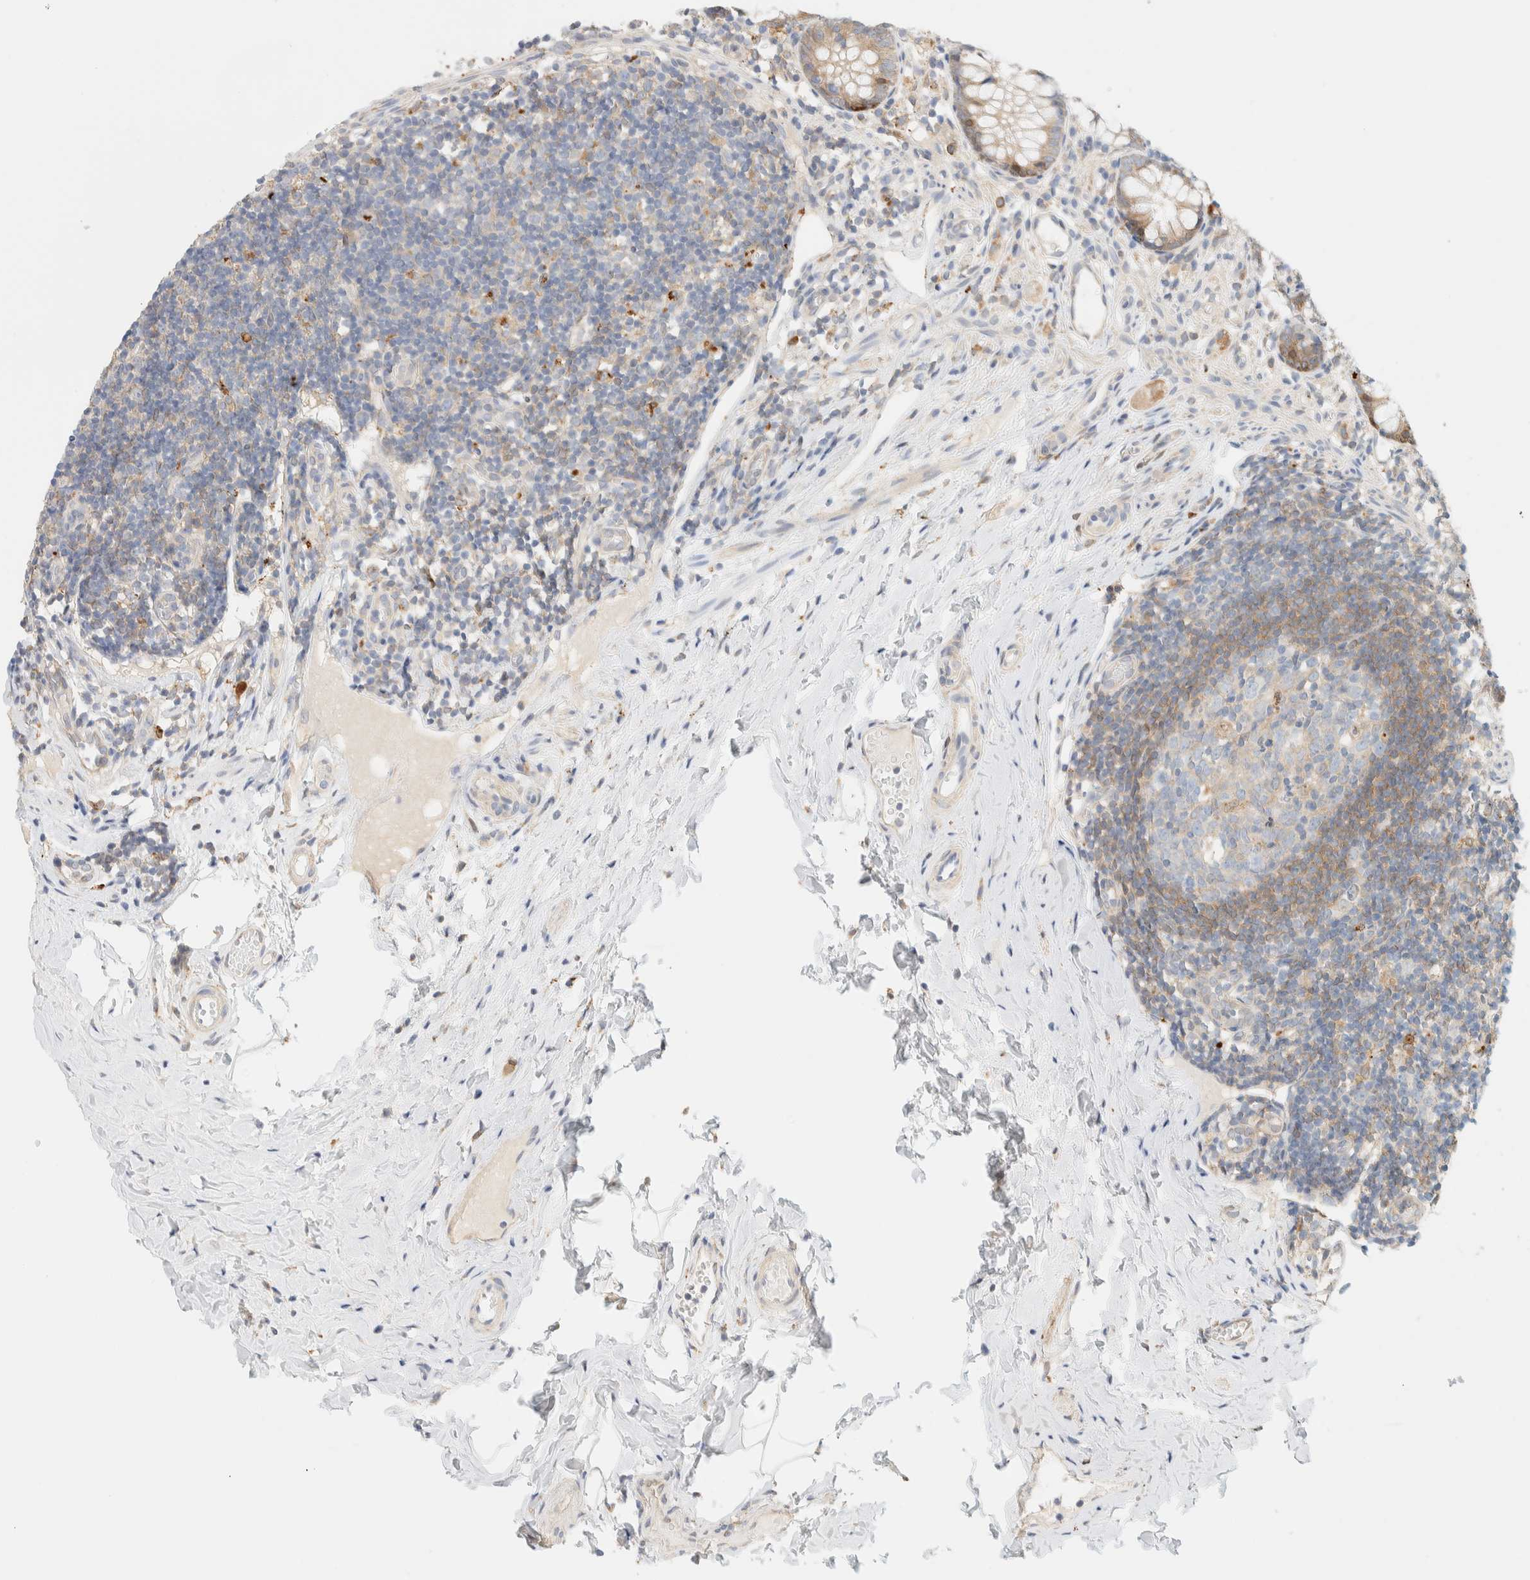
{"staining": {"intensity": "moderate", "quantity": ">75%", "location": "cytoplasmic/membranous"}, "tissue": "appendix", "cell_type": "Glandular cells", "image_type": "normal", "snomed": [{"axis": "morphology", "description": "Normal tissue, NOS"}, {"axis": "topography", "description": "Appendix"}], "caption": "IHC staining of unremarkable appendix, which reveals medium levels of moderate cytoplasmic/membranous staining in approximately >75% of glandular cells indicating moderate cytoplasmic/membranous protein staining. The staining was performed using DAB (brown) for protein detection and nuclei were counterstained in hematoxylin (blue).", "gene": "NT5C", "patient": {"sex": "female", "age": 20}}